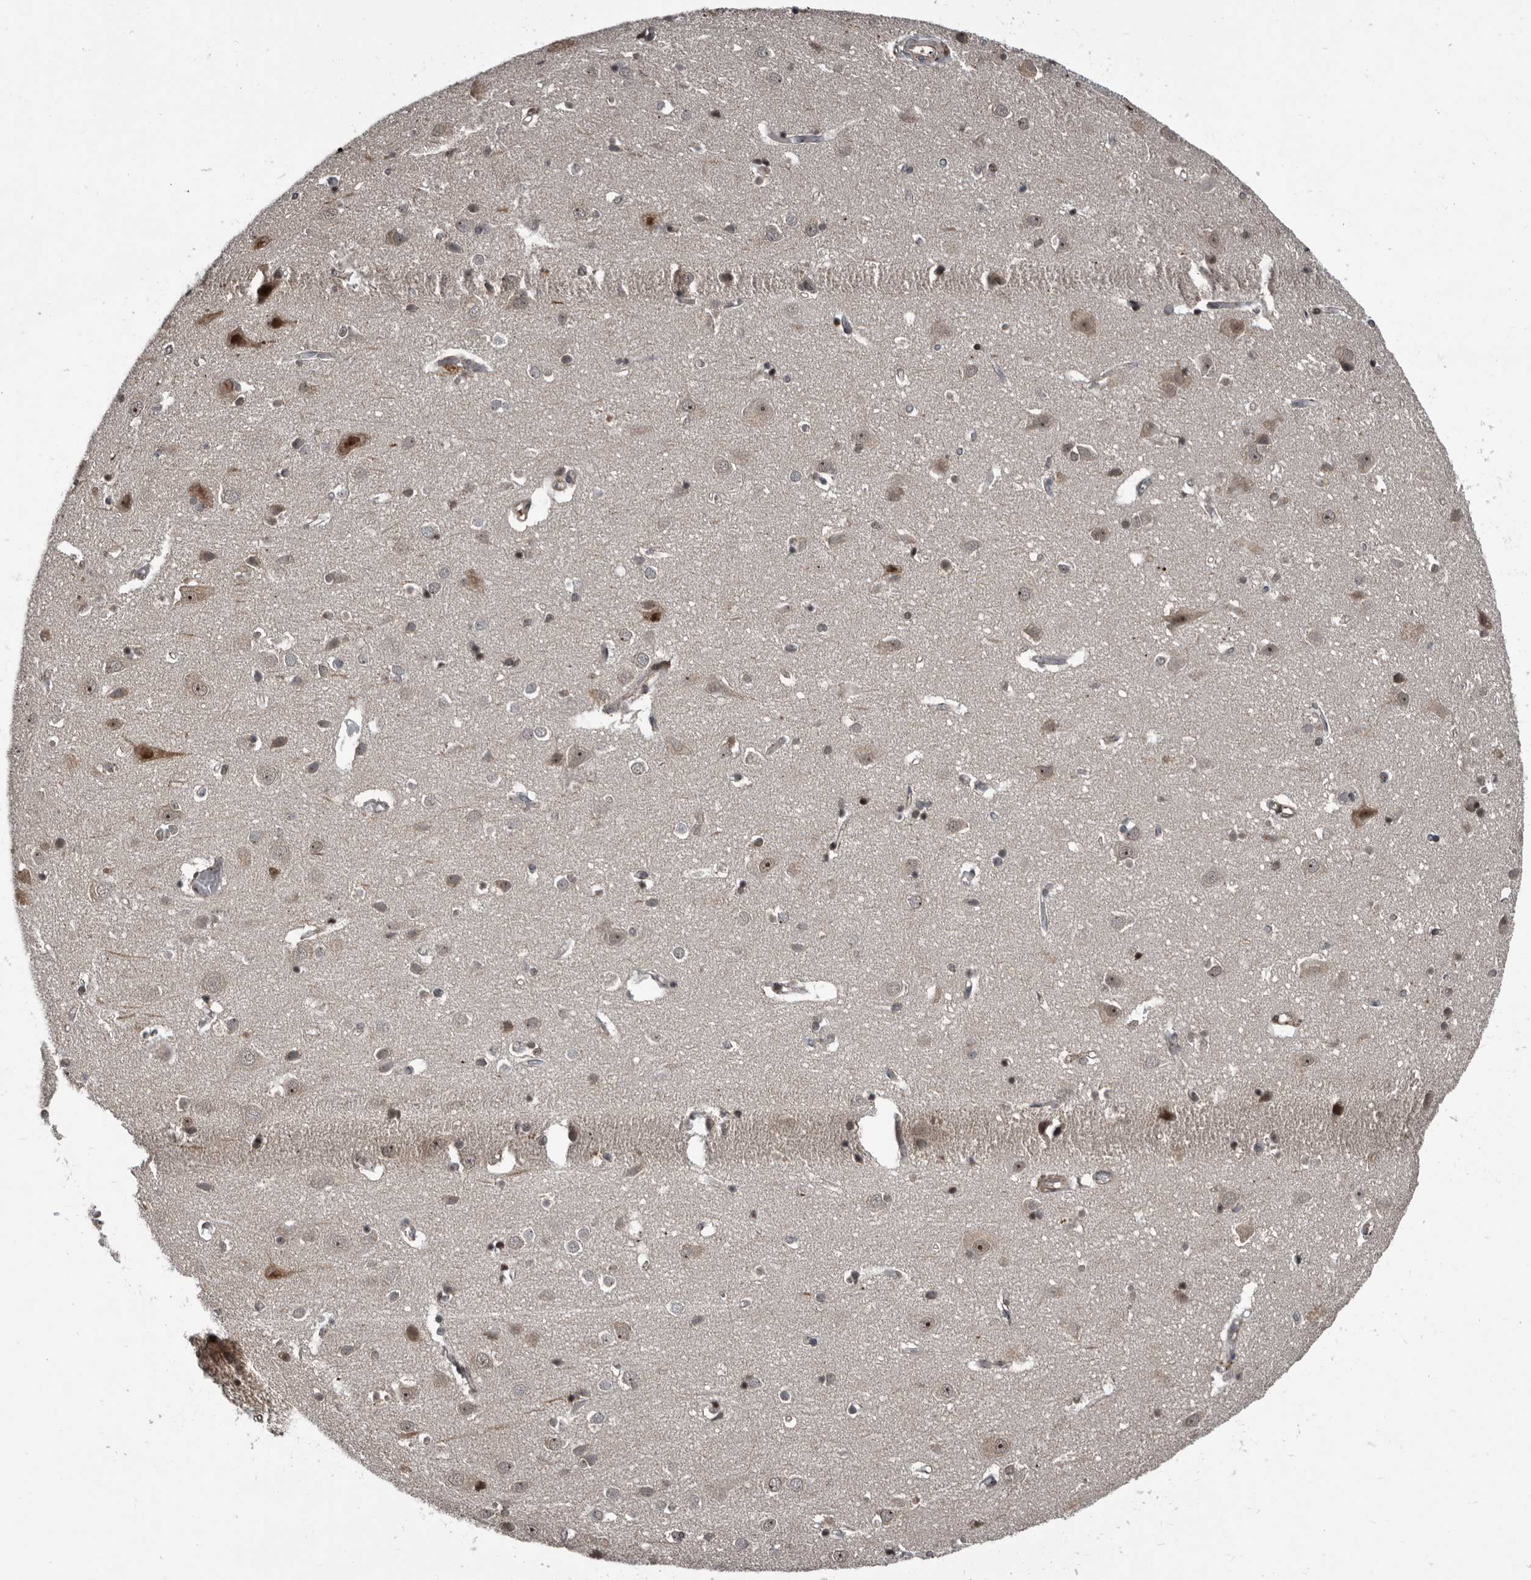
{"staining": {"intensity": "weak", "quantity": ">75%", "location": "nuclear"}, "tissue": "cerebral cortex", "cell_type": "Endothelial cells", "image_type": "normal", "snomed": [{"axis": "morphology", "description": "Normal tissue, NOS"}, {"axis": "topography", "description": "Cerebral cortex"}], "caption": "Immunohistochemical staining of normal human cerebral cortex demonstrates weak nuclear protein positivity in approximately >75% of endothelial cells.", "gene": "CHD1L", "patient": {"sex": "male", "age": 54}}